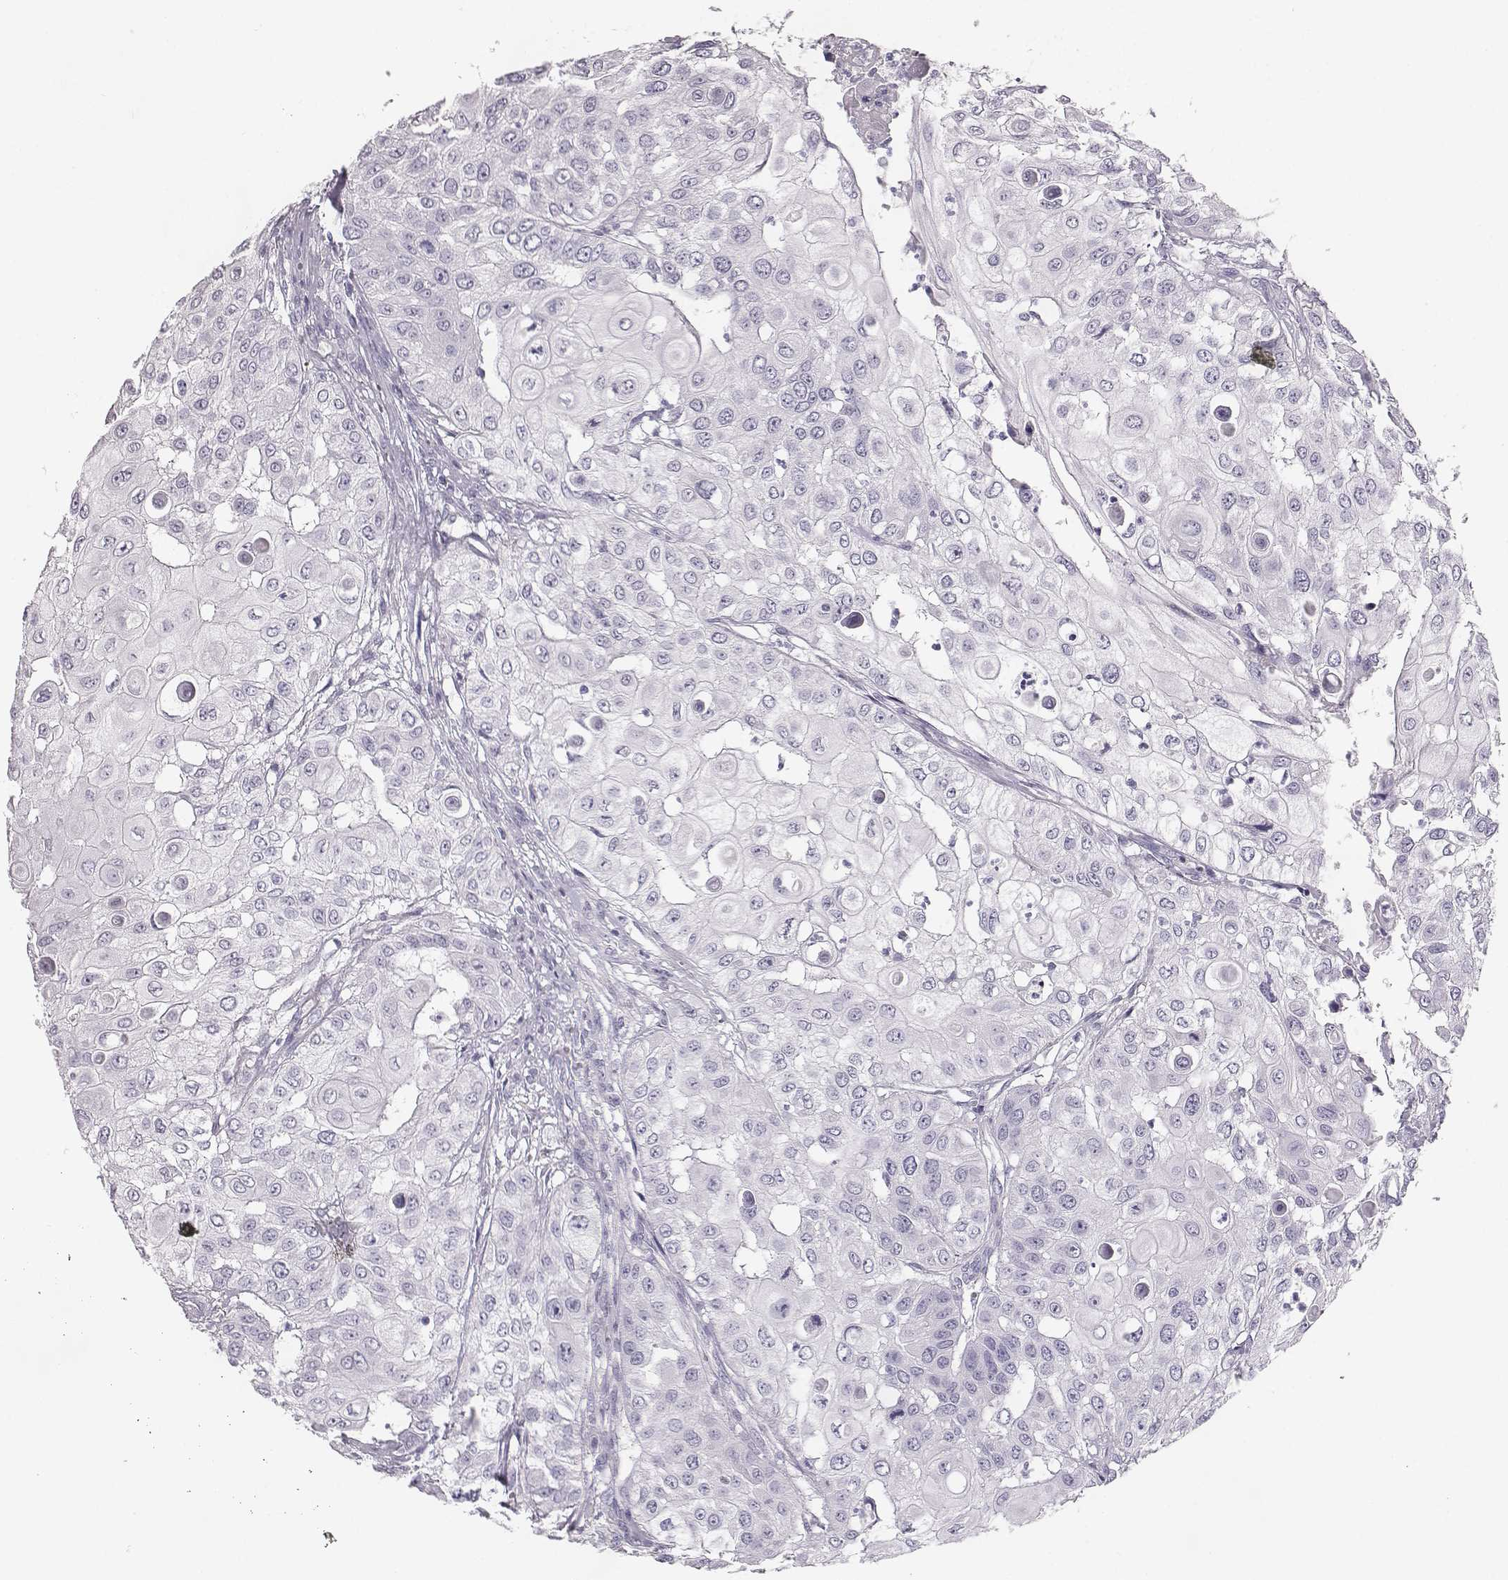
{"staining": {"intensity": "negative", "quantity": "none", "location": "none"}, "tissue": "urothelial cancer", "cell_type": "Tumor cells", "image_type": "cancer", "snomed": [{"axis": "morphology", "description": "Urothelial carcinoma, High grade"}, {"axis": "topography", "description": "Urinary bladder"}], "caption": "Immunohistochemical staining of human urothelial cancer demonstrates no significant expression in tumor cells. (DAB immunohistochemistry visualized using brightfield microscopy, high magnification).", "gene": "NPTXR", "patient": {"sex": "female", "age": 79}}